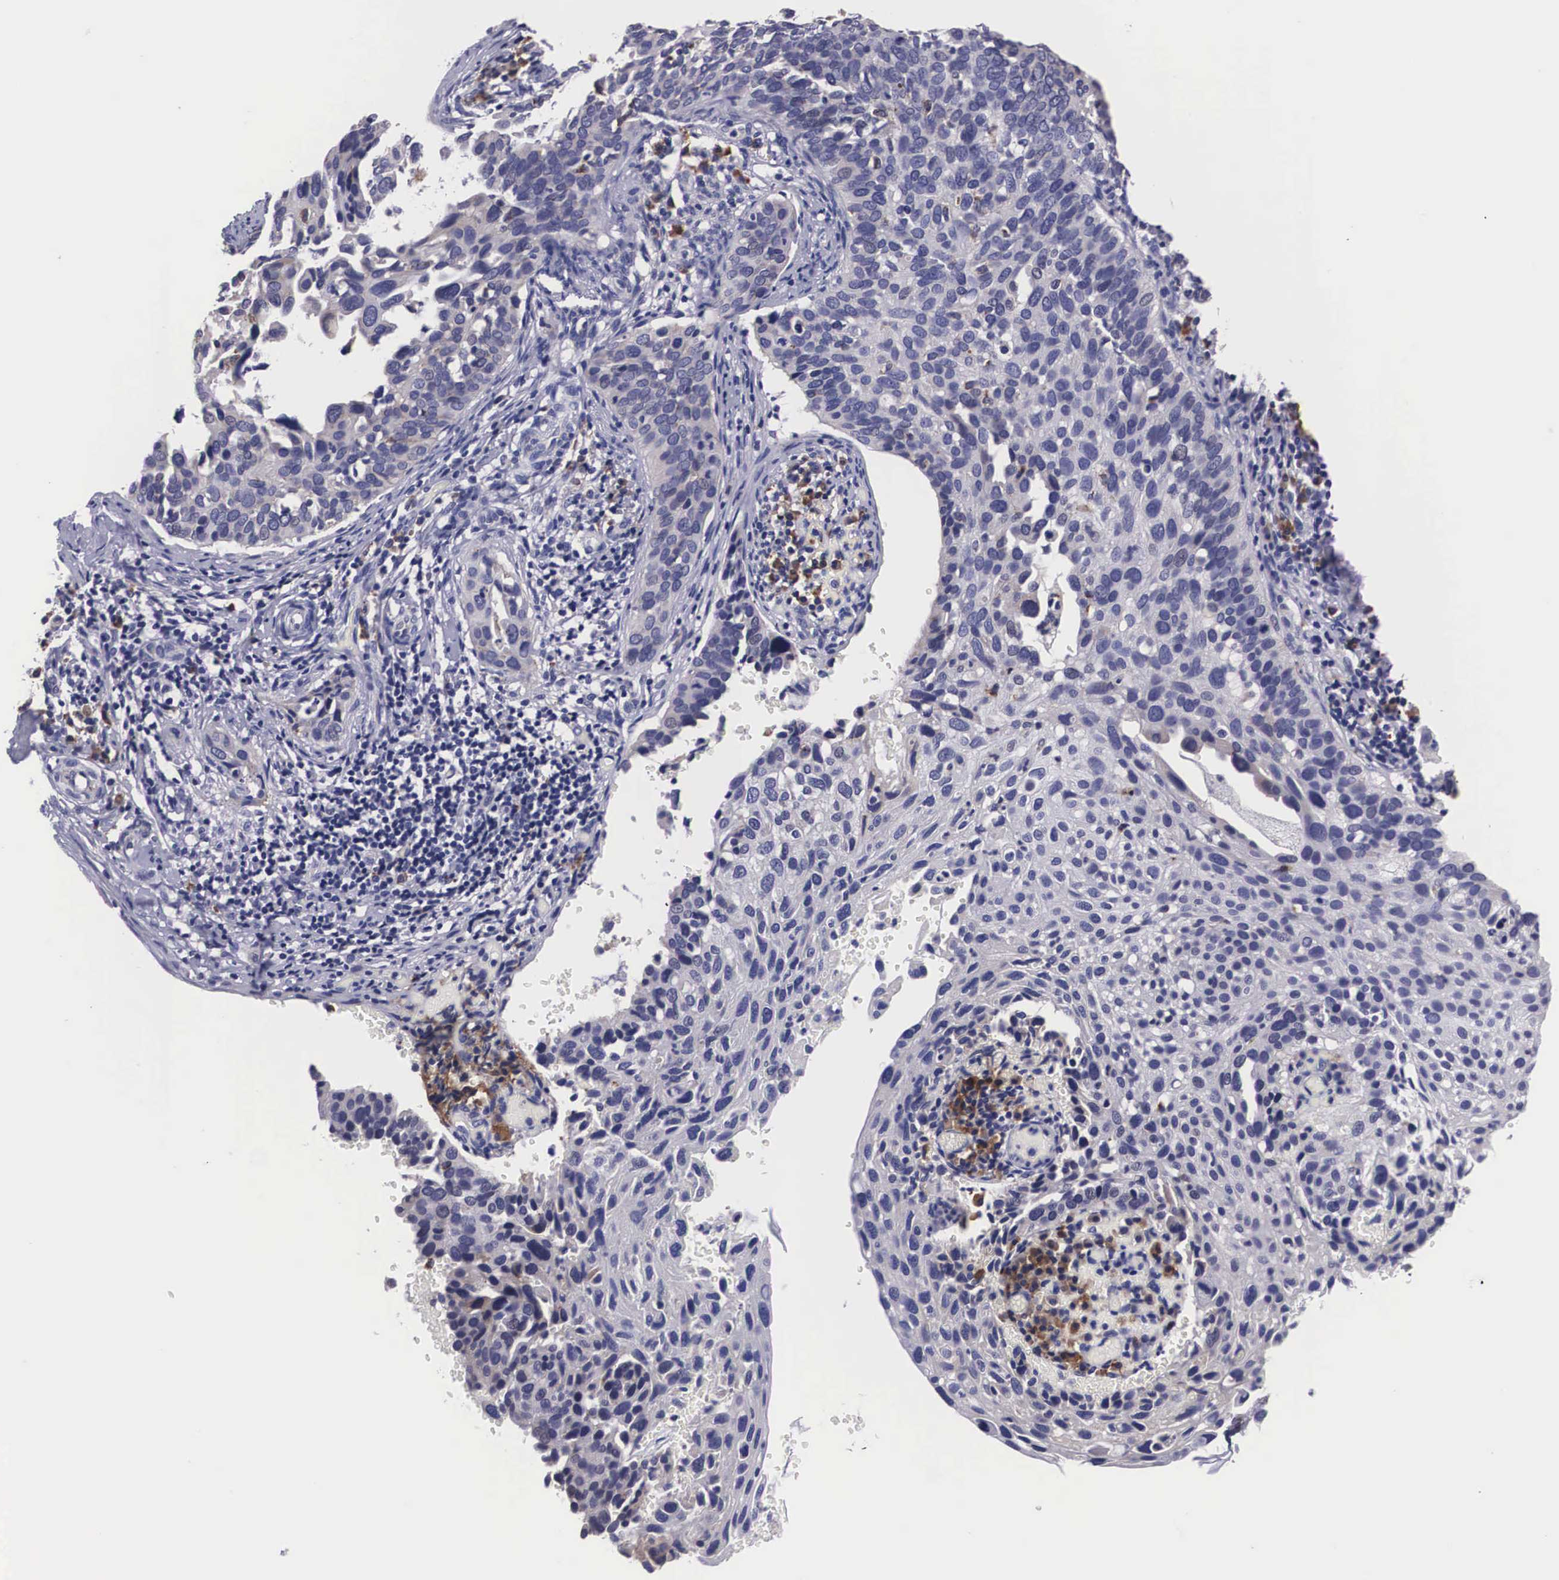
{"staining": {"intensity": "negative", "quantity": "none", "location": "none"}, "tissue": "cervical cancer", "cell_type": "Tumor cells", "image_type": "cancer", "snomed": [{"axis": "morphology", "description": "Squamous cell carcinoma, NOS"}, {"axis": "topography", "description": "Cervix"}], "caption": "An immunohistochemistry micrograph of cervical cancer (squamous cell carcinoma) is shown. There is no staining in tumor cells of cervical cancer (squamous cell carcinoma). (DAB (3,3'-diaminobenzidine) immunohistochemistry (IHC) visualized using brightfield microscopy, high magnification).", "gene": "CRELD2", "patient": {"sex": "female", "age": 31}}